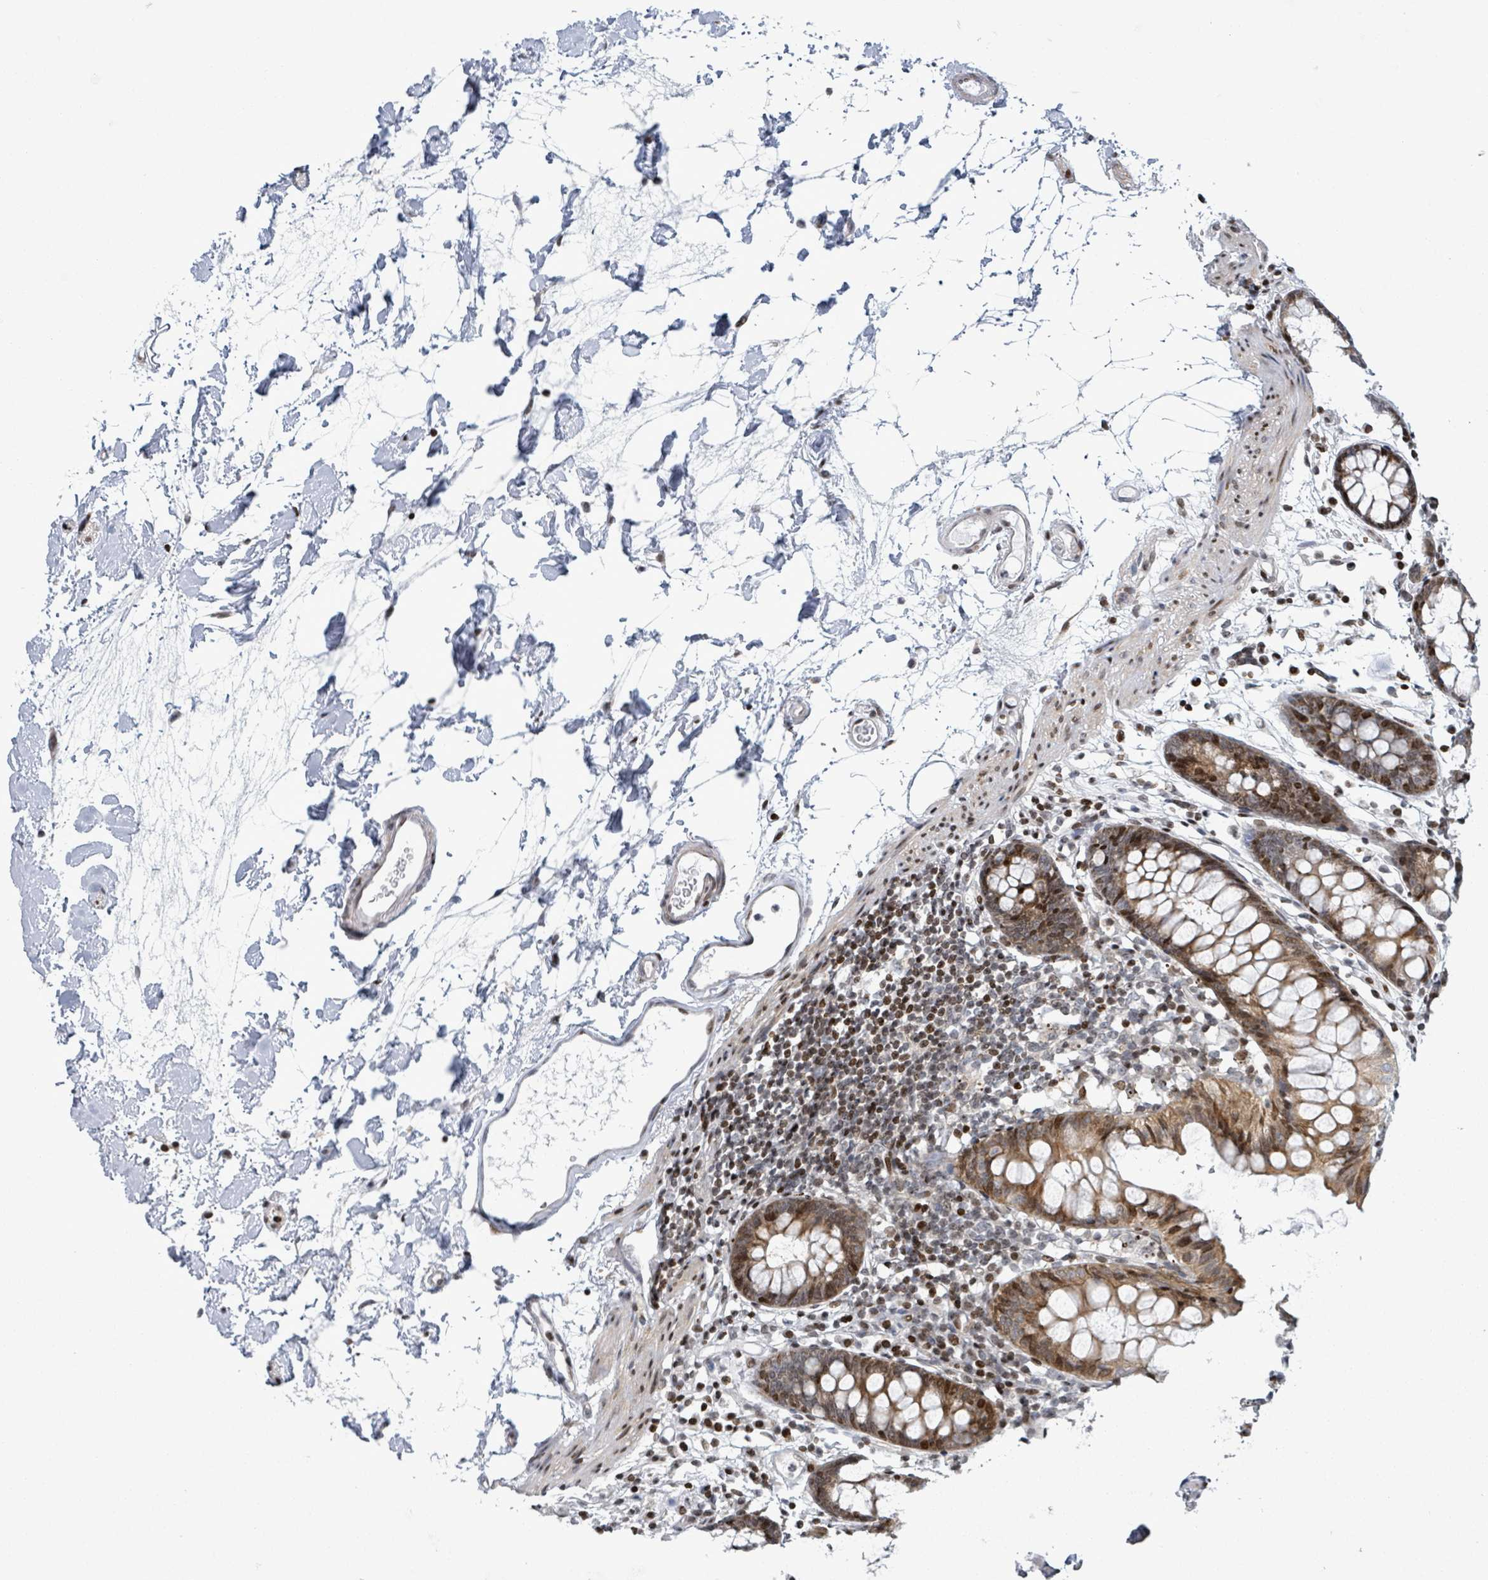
{"staining": {"intensity": "moderate", "quantity": ">75%", "location": "cytoplasmic/membranous"}, "tissue": "colon", "cell_type": "Endothelial cells", "image_type": "normal", "snomed": [{"axis": "morphology", "description": "Normal tissue, NOS"}, {"axis": "topography", "description": "Colon"}], "caption": "This photomicrograph displays immunohistochemistry staining of unremarkable colon, with medium moderate cytoplasmic/membranous positivity in about >75% of endothelial cells.", "gene": "FNDC4", "patient": {"sex": "female", "age": 84}}